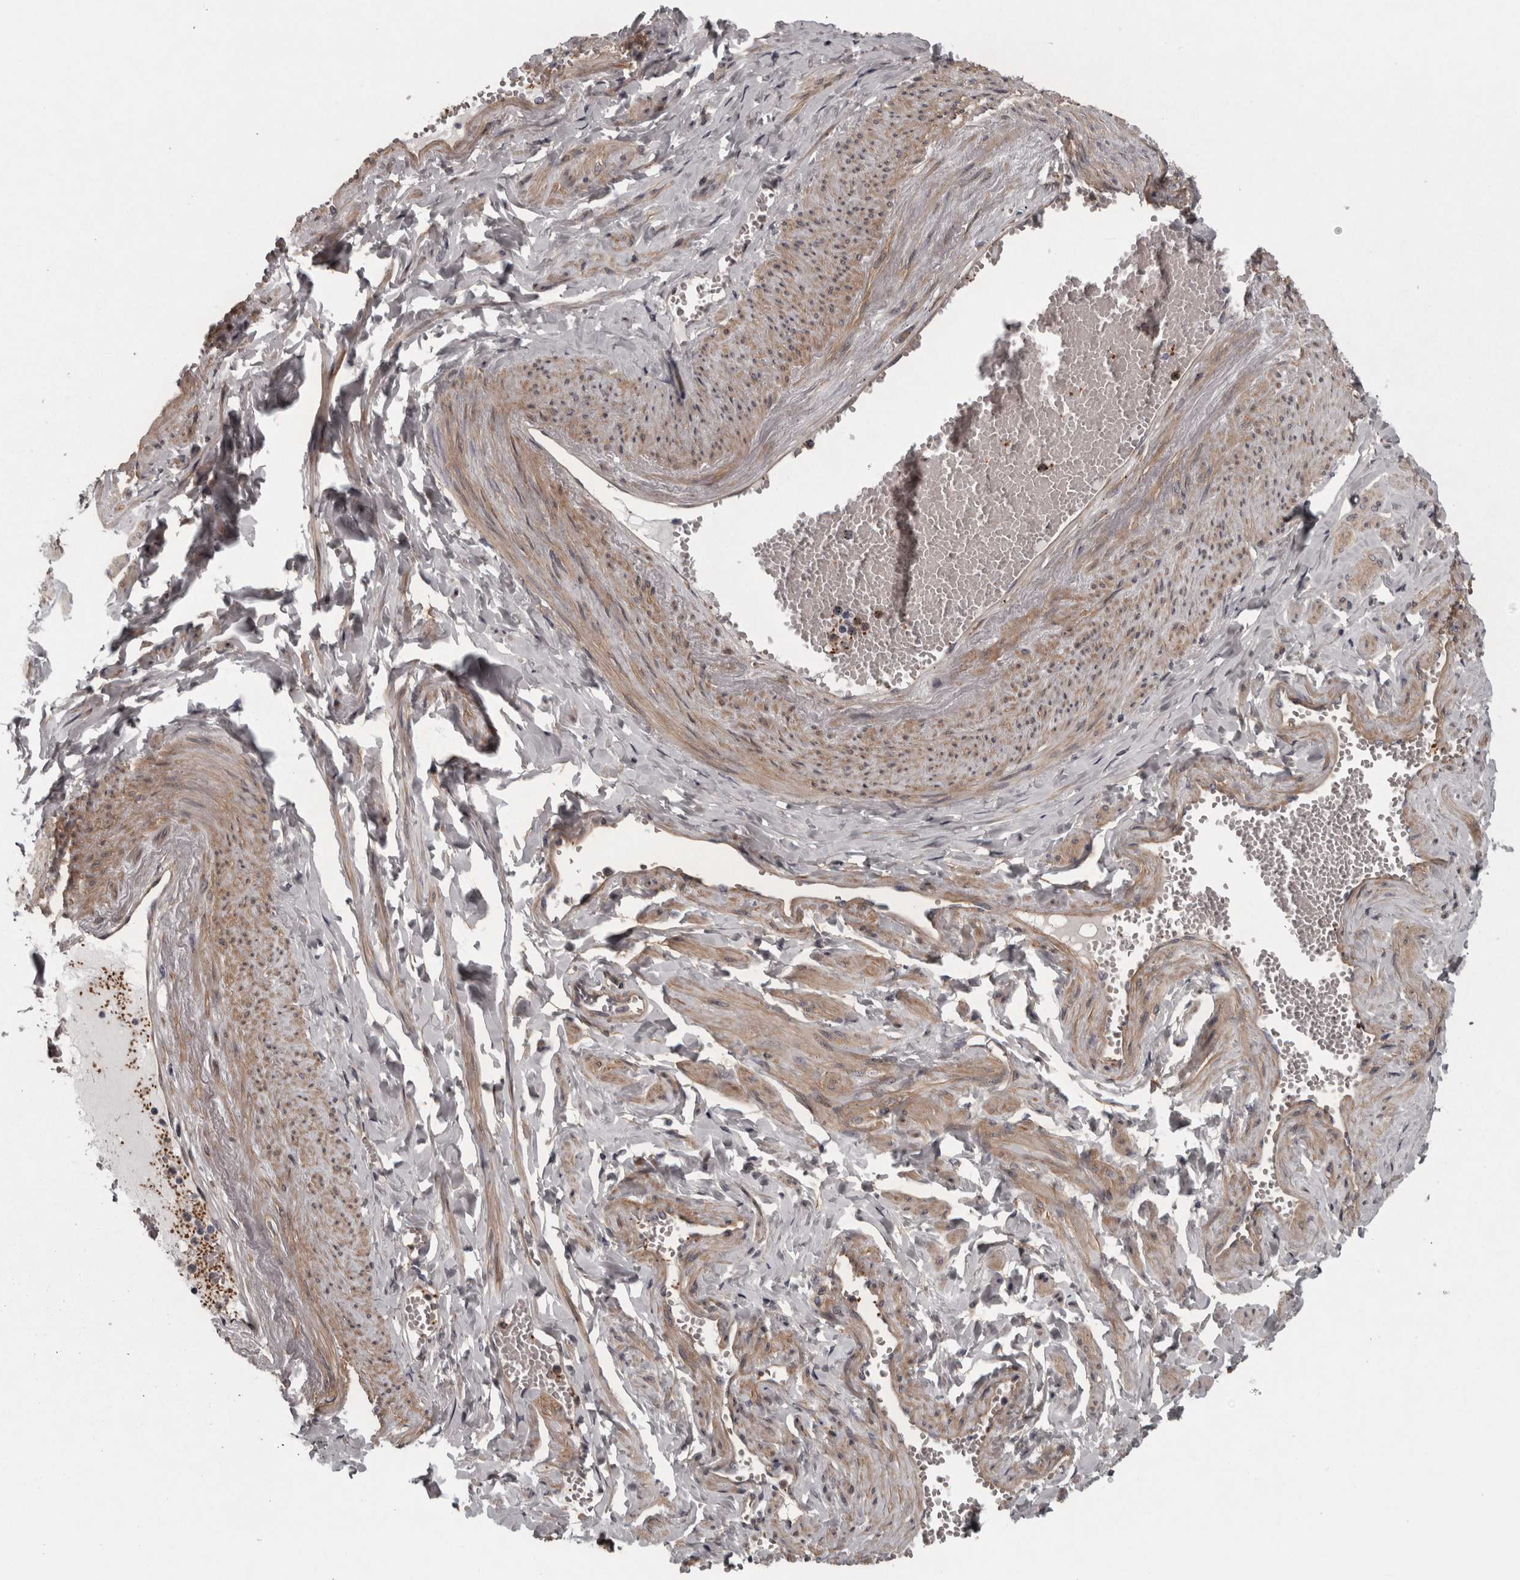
{"staining": {"intensity": "negative", "quantity": "none", "location": "none"}, "tissue": "soft tissue", "cell_type": "Fibroblasts", "image_type": "normal", "snomed": [{"axis": "morphology", "description": "Normal tissue, NOS"}, {"axis": "topography", "description": "Vascular tissue"}, {"axis": "topography", "description": "Fallopian tube"}, {"axis": "topography", "description": "Ovary"}], "caption": "This is an immunohistochemistry photomicrograph of unremarkable human soft tissue. There is no positivity in fibroblasts.", "gene": "RSU1", "patient": {"sex": "female", "age": 67}}